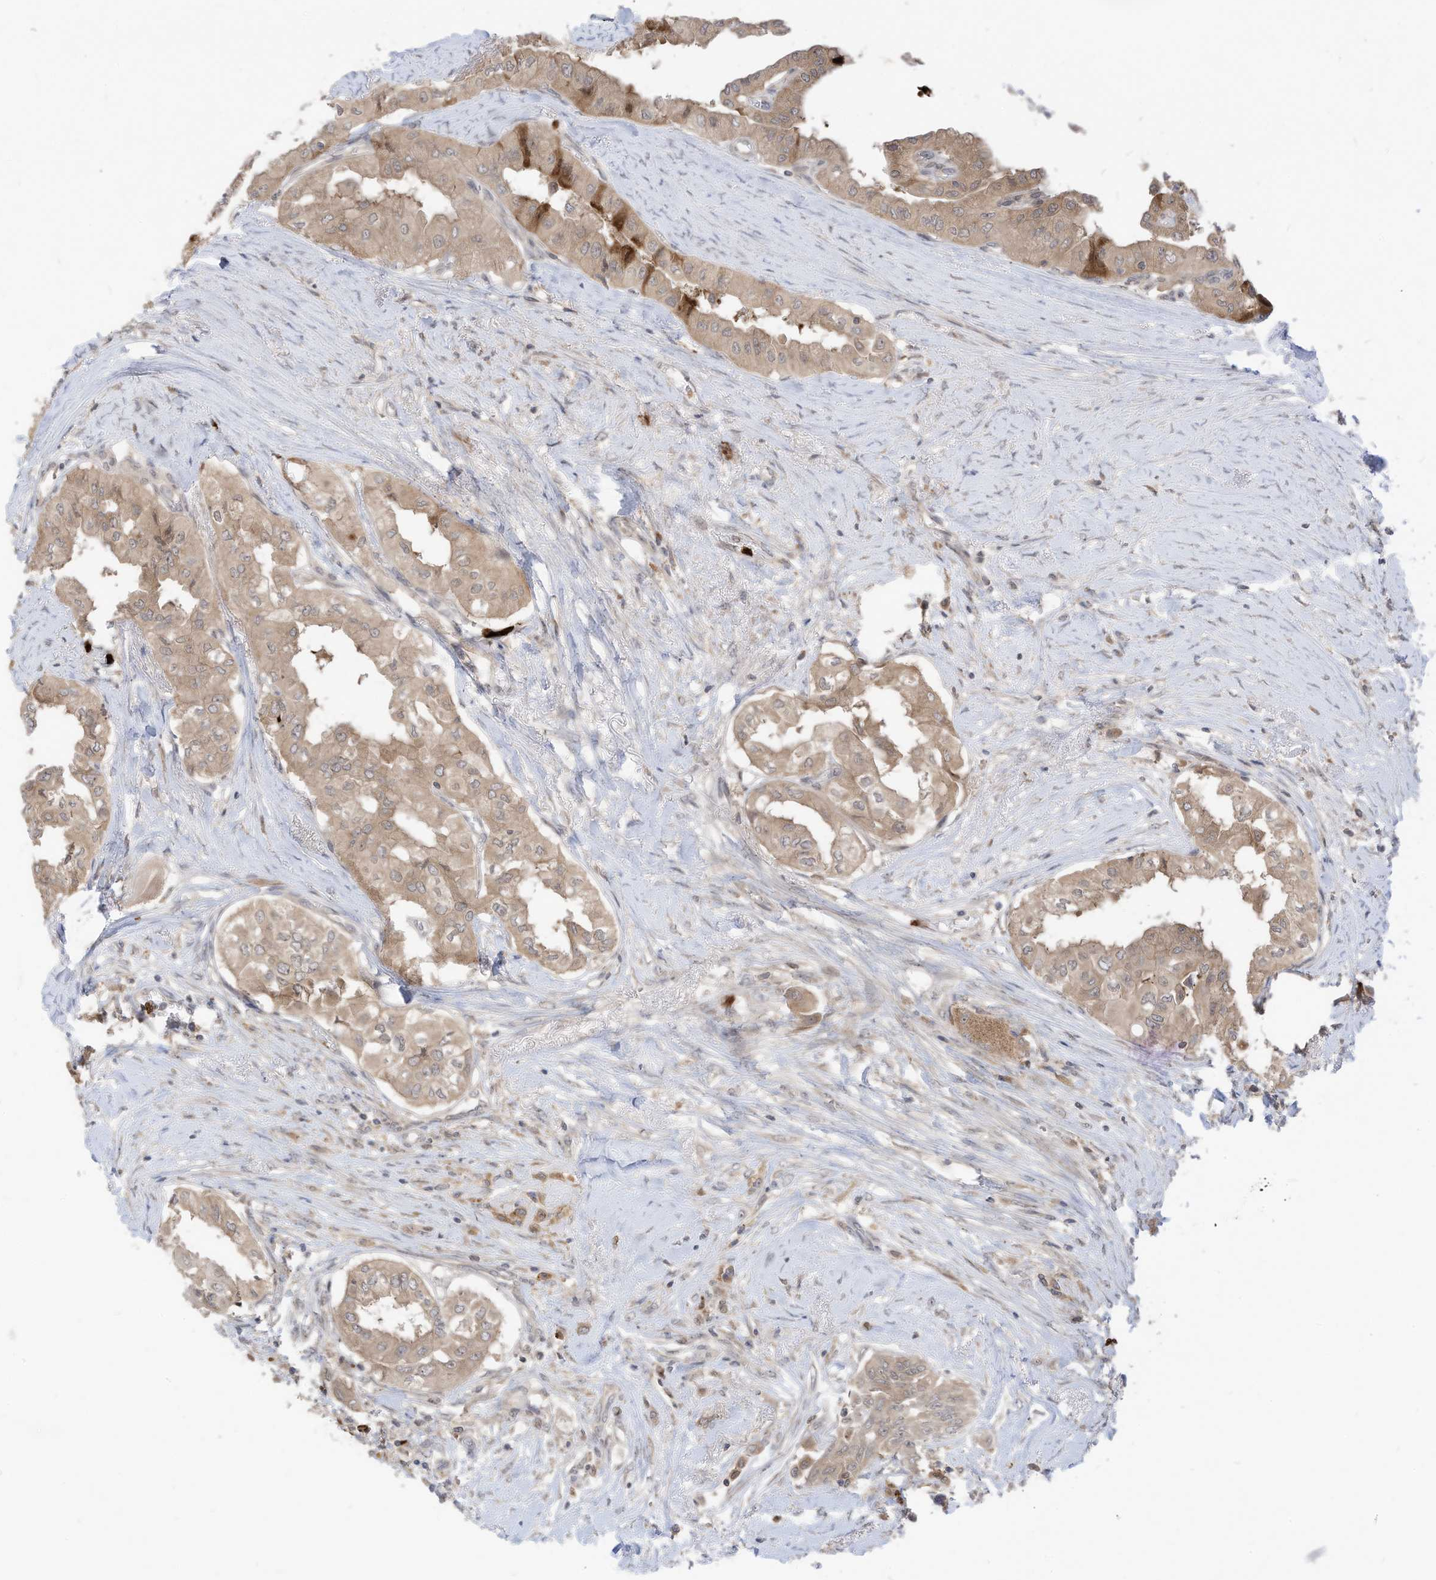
{"staining": {"intensity": "weak", "quantity": ">75%", "location": "cytoplasmic/membranous"}, "tissue": "thyroid cancer", "cell_type": "Tumor cells", "image_type": "cancer", "snomed": [{"axis": "morphology", "description": "Papillary adenocarcinoma, NOS"}, {"axis": "topography", "description": "Thyroid gland"}], "caption": "Tumor cells display low levels of weak cytoplasmic/membranous staining in approximately >75% of cells in human papillary adenocarcinoma (thyroid).", "gene": "CNKSR1", "patient": {"sex": "female", "age": 59}}